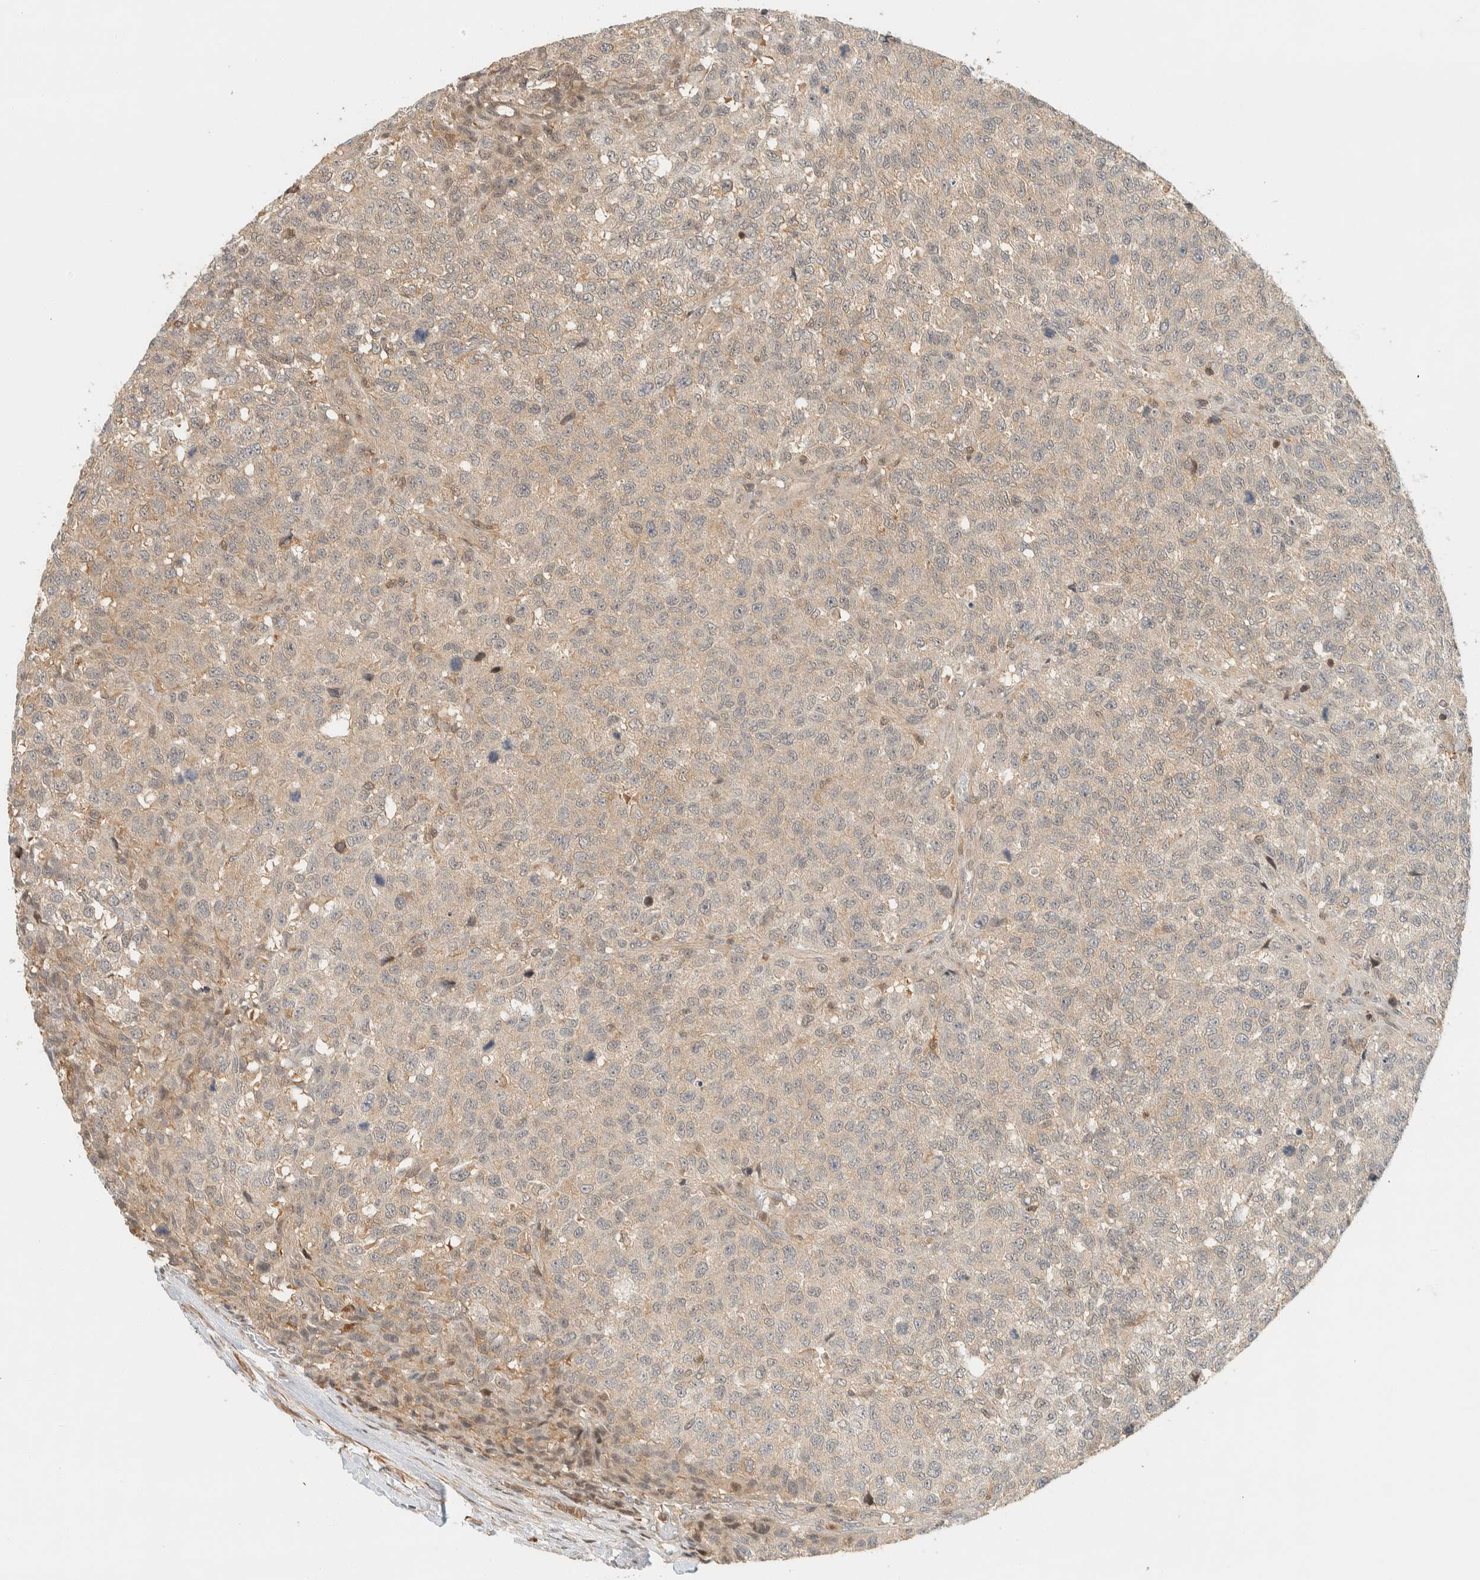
{"staining": {"intensity": "weak", "quantity": ">75%", "location": "cytoplasmic/membranous"}, "tissue": "testis cancer", "cell_type": "Tumor cells", "image_type": "cancer", "snomed": [{"axis": "morphology", "description": "Seminoma, NOS"}, {"axis": "topography", "description": "Testis"}], "caption": "Protein staining of testis cancer tissue reveals weak cytoplasmic/membranous staining in approximately >75% of tumor cells. (DAB (3,3'-diaminobenzidine) IHC with brightfield microscopy, high magnification).", "gene": "ARFGEF1", "patient": {"sex": "male", "age": 59}}